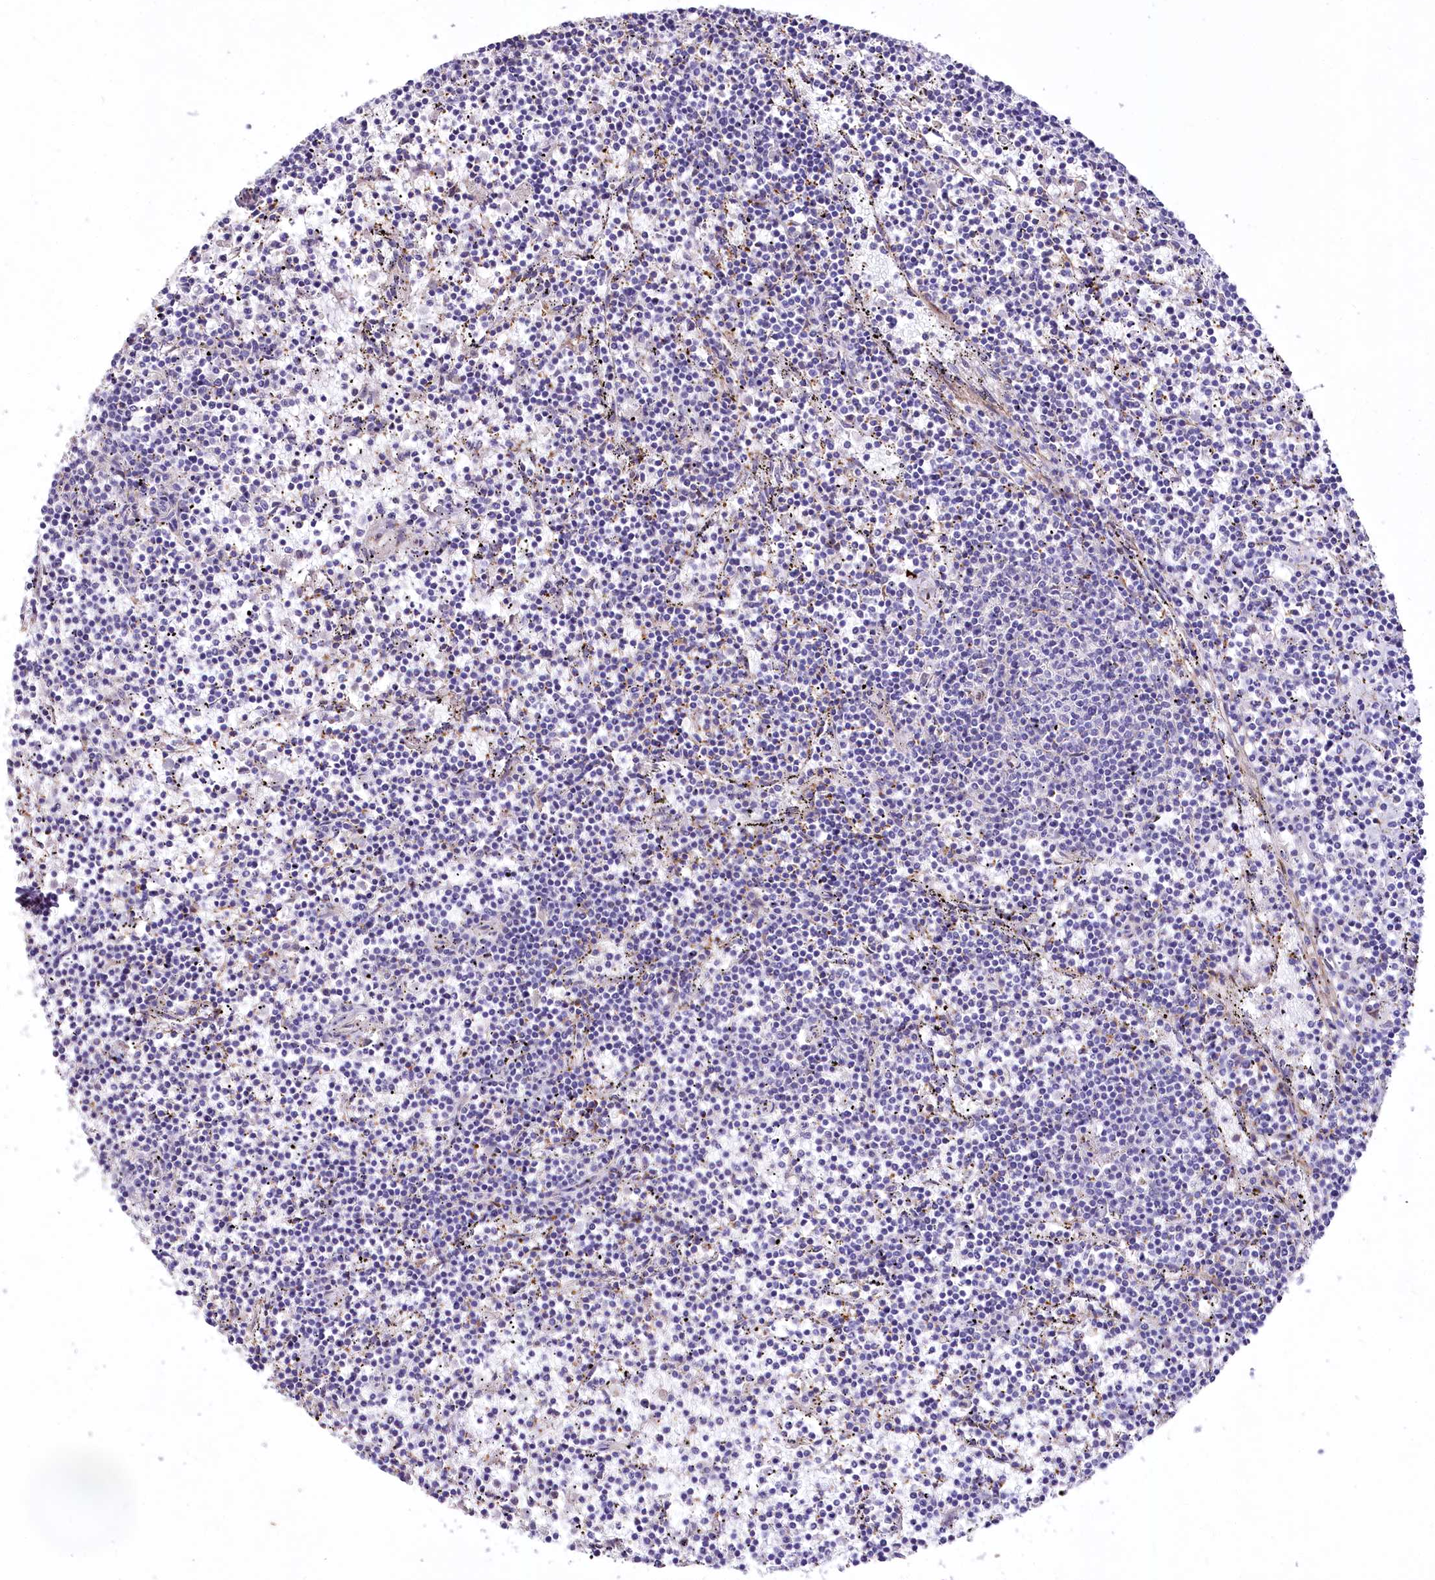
{"staining": {"intensity": "negative", "quantity": "none", "location": "none"}, "tissue": "lymphoma", "cell_type": "Tumor cells", "image_type": "cancer", "snomed": [{"axis": "morphology", "description": "Malignant lymphoma, non-Hodgkin's type, Low grade"}, {"axis": "topography", "description": "Spleen"}], "caption": "Immunohistochemical staining of human malignant lymphoma, non-Hodgkin's type (low-grade) displays no significant staining in tumor cells.", "gene": "RDH16", "patient": {"sex": "female", "age": 50}}